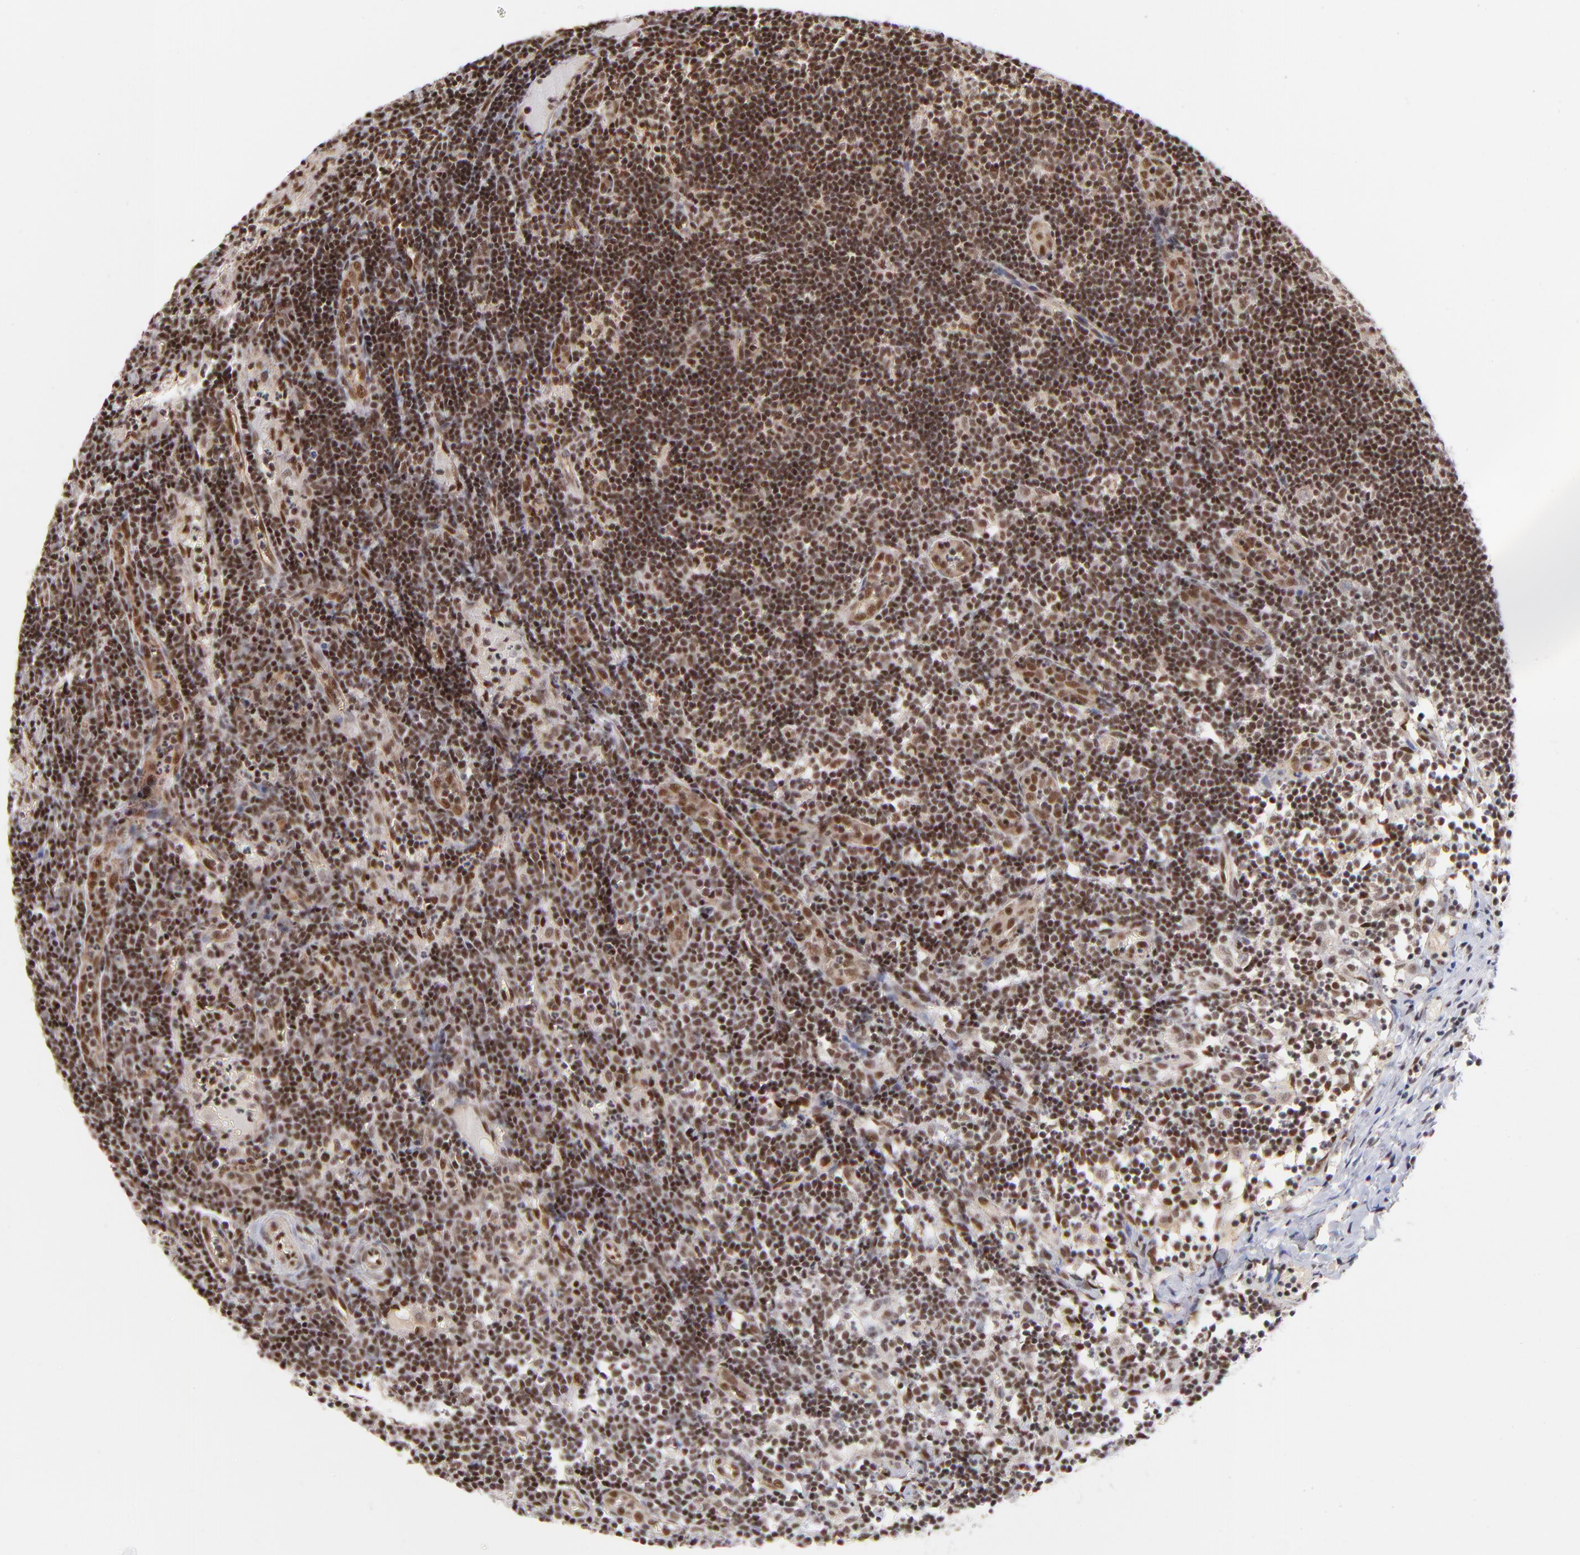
{"staining": {"intensity": "strong", "quantity": ">75%", "location": "nuclear"}, "tissue": "lymph node", "cell_type": "Non-germinal center cells", "image_type": "normal", "snomed": [{"axis": "morphology", "description": "Normal tissue, NOS"}, {"axis": "morphology", "description": "Inflammation, NOS"}, {"axis": "topography", "description": "Lymph node"}, {"axis": "topography", "description": "Salivary gland"}], "caption": "This photomicrograph reveals immunohistochemistry staining of benign human lymph node, with high strong nuclear staining in approximately >75% of non-germinal center cells.", "gene": "GABPA", "patient": {"sex": "male", "age": 3}}